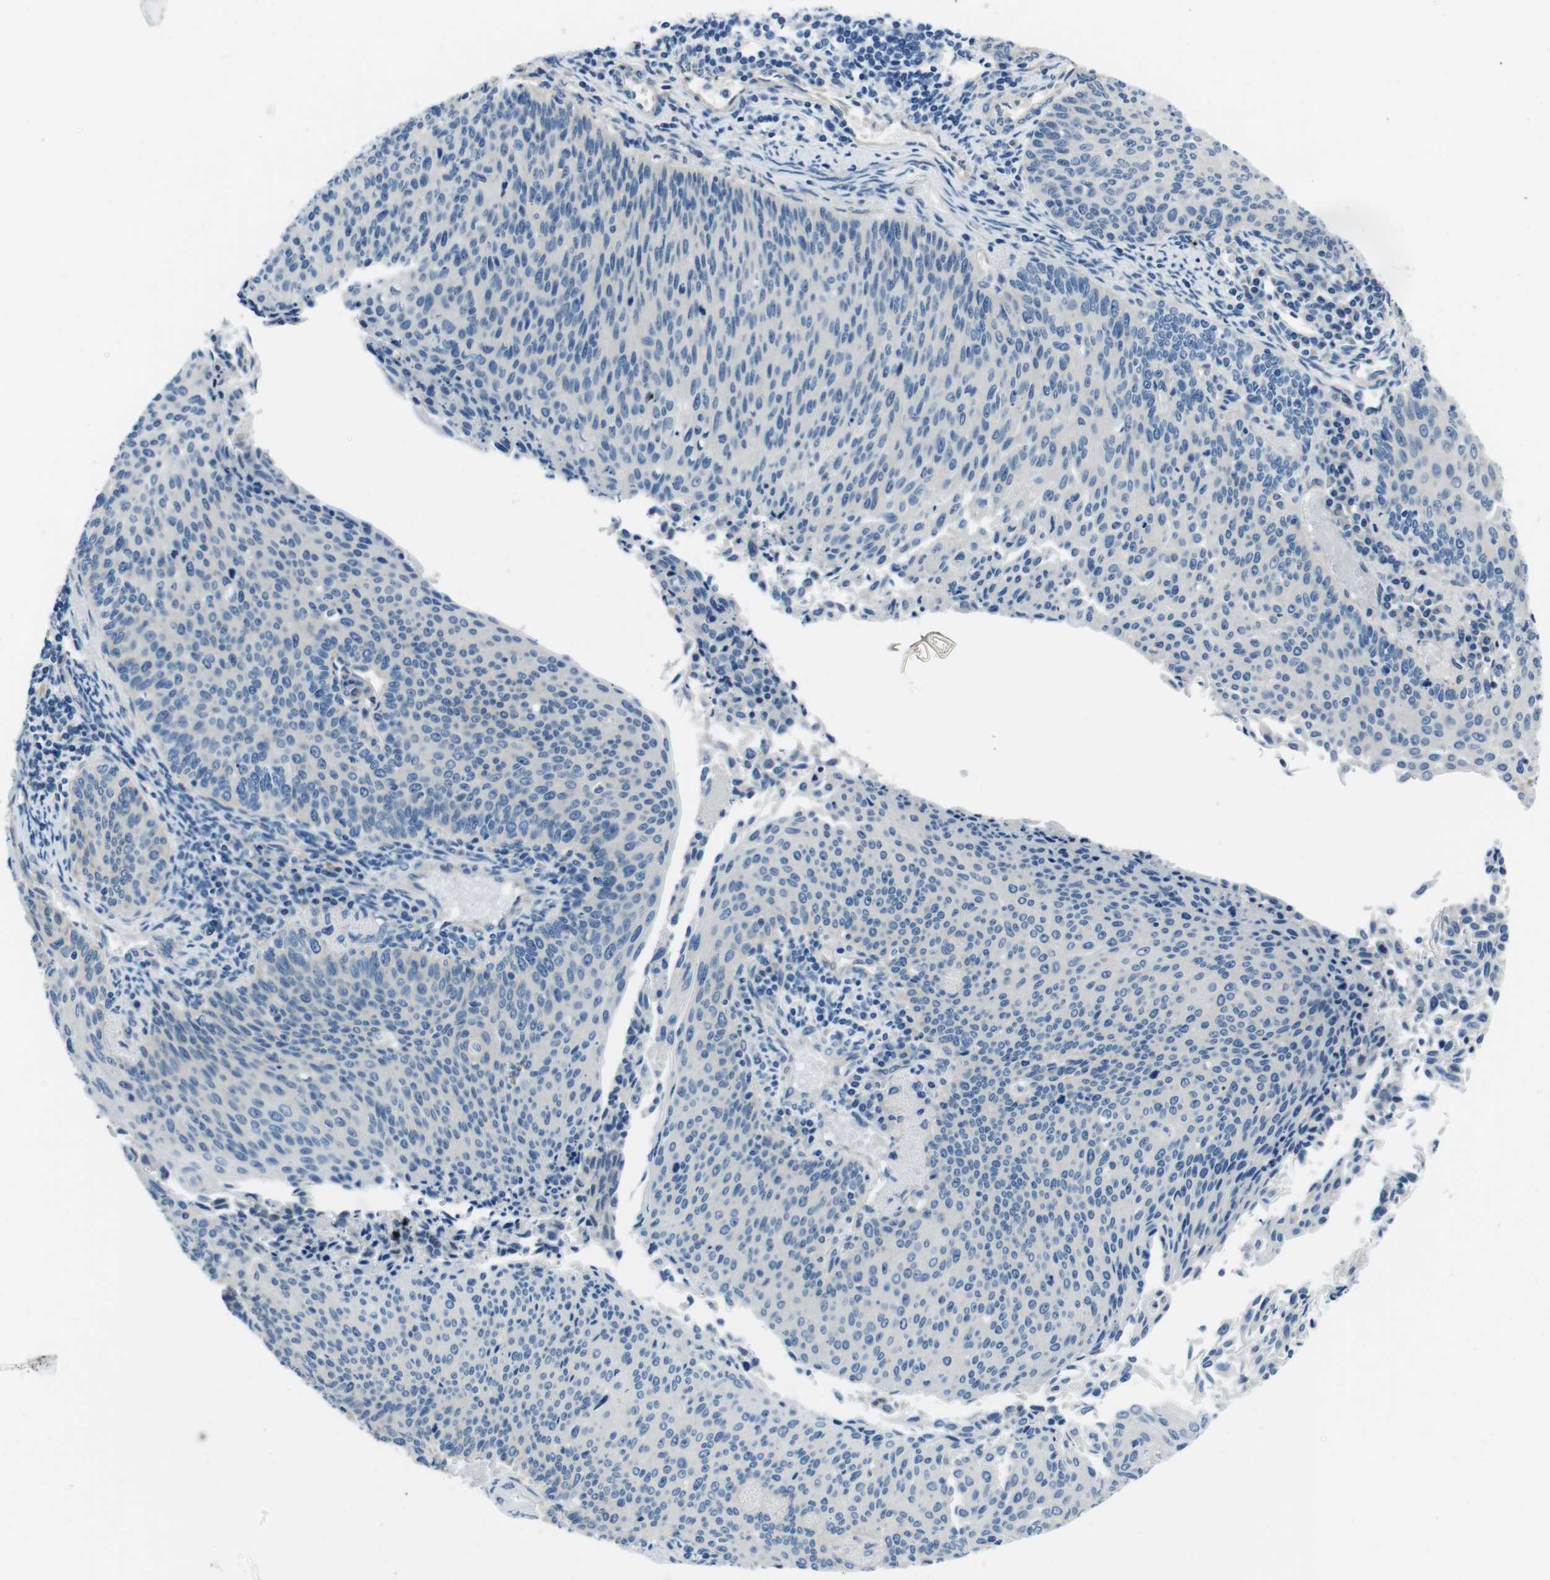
{"staining": {"intensity": "negative", "quantity": "none", "location": "none"}, "tissue": "cervical cancer", "cell_type": "Tumor cells", "image_type": "cancer", "snomed": [{"axis": "morphology", "description": "Squamous cell carcinoma, NOS"}, {"axis": "topography", "description": "Cervix"}], "caption": "High power microscopy histopathology image of an immunohistochemistry (IHC) photomicrograph of cervical cancer, revealing no significant positivity in tumor cells. (Immunohistochemistry (ihc), brightfield microscopy, high magnification).", "gene": "CASQ1", "patient": {"sex": "female", "age": 55}}